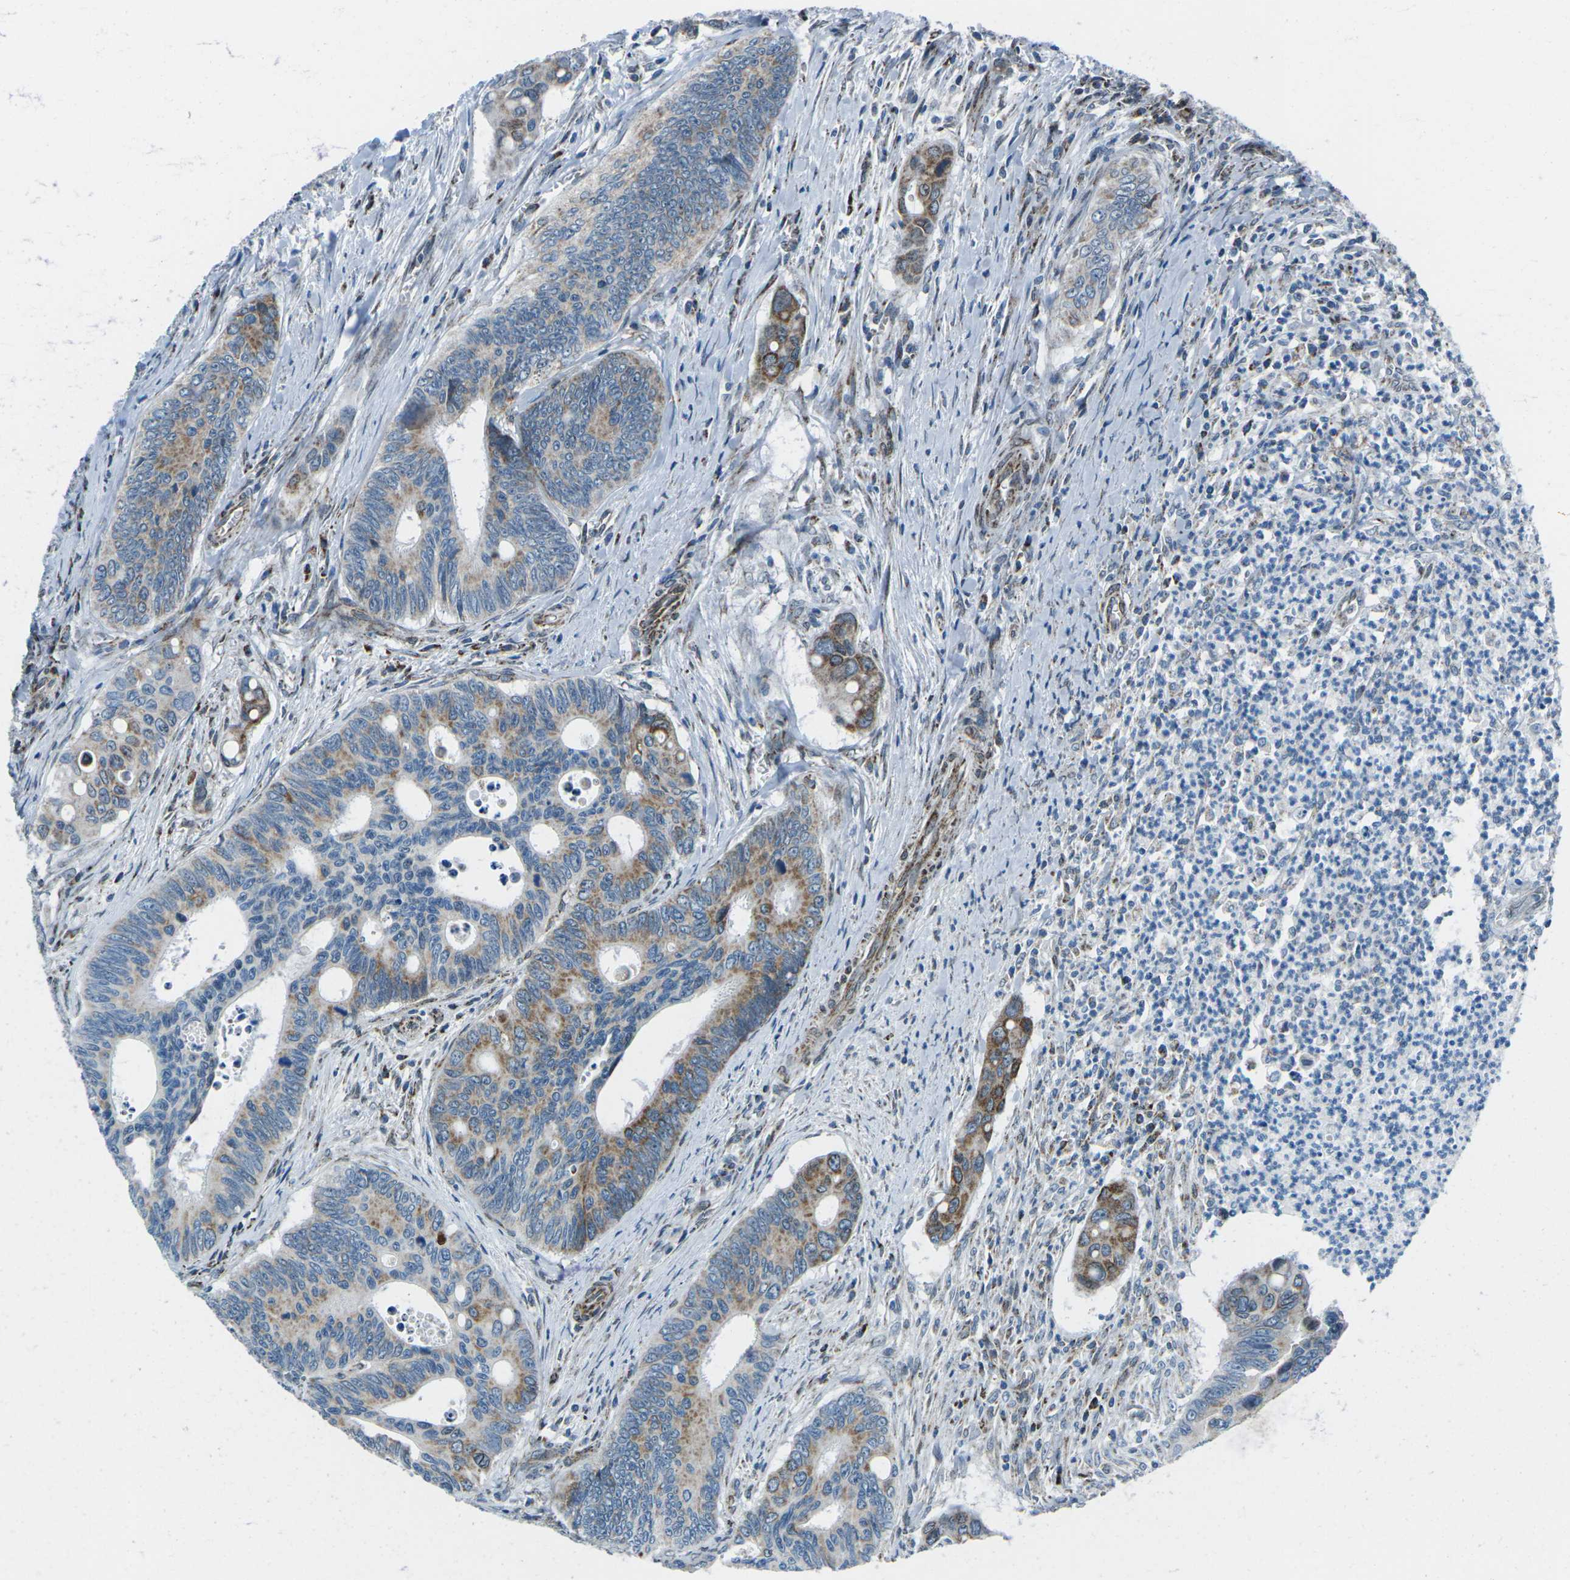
{"staining": {"intensity": "moderate", "quantity": ">75%", "location": "cytoplasmic/membranous"}, "tissue": "colorectal cancer", "cell_type": "Tumor cells", "image_type": "cancer", "snomed": [{"axis": "morphology", "description": "Inflammation, NOS"}, {"axis": "morphology", "description": "Adenocarcinoma, NOS"}, {"axis": "topography", "description": "Colon"}], "caption": "Adenocarcinoma (colorectal) was stained to show a protein in brown. There is medium levels of moderate cytoplasmic/membranous staining in approximately >75% of tumor cells. (DAB (3,3'-diaminobenzidine) = brown stain, brightfield microscopy at high magnification).", "gene": "RFESD", "patient": {"sex": "male", "age": 72}}